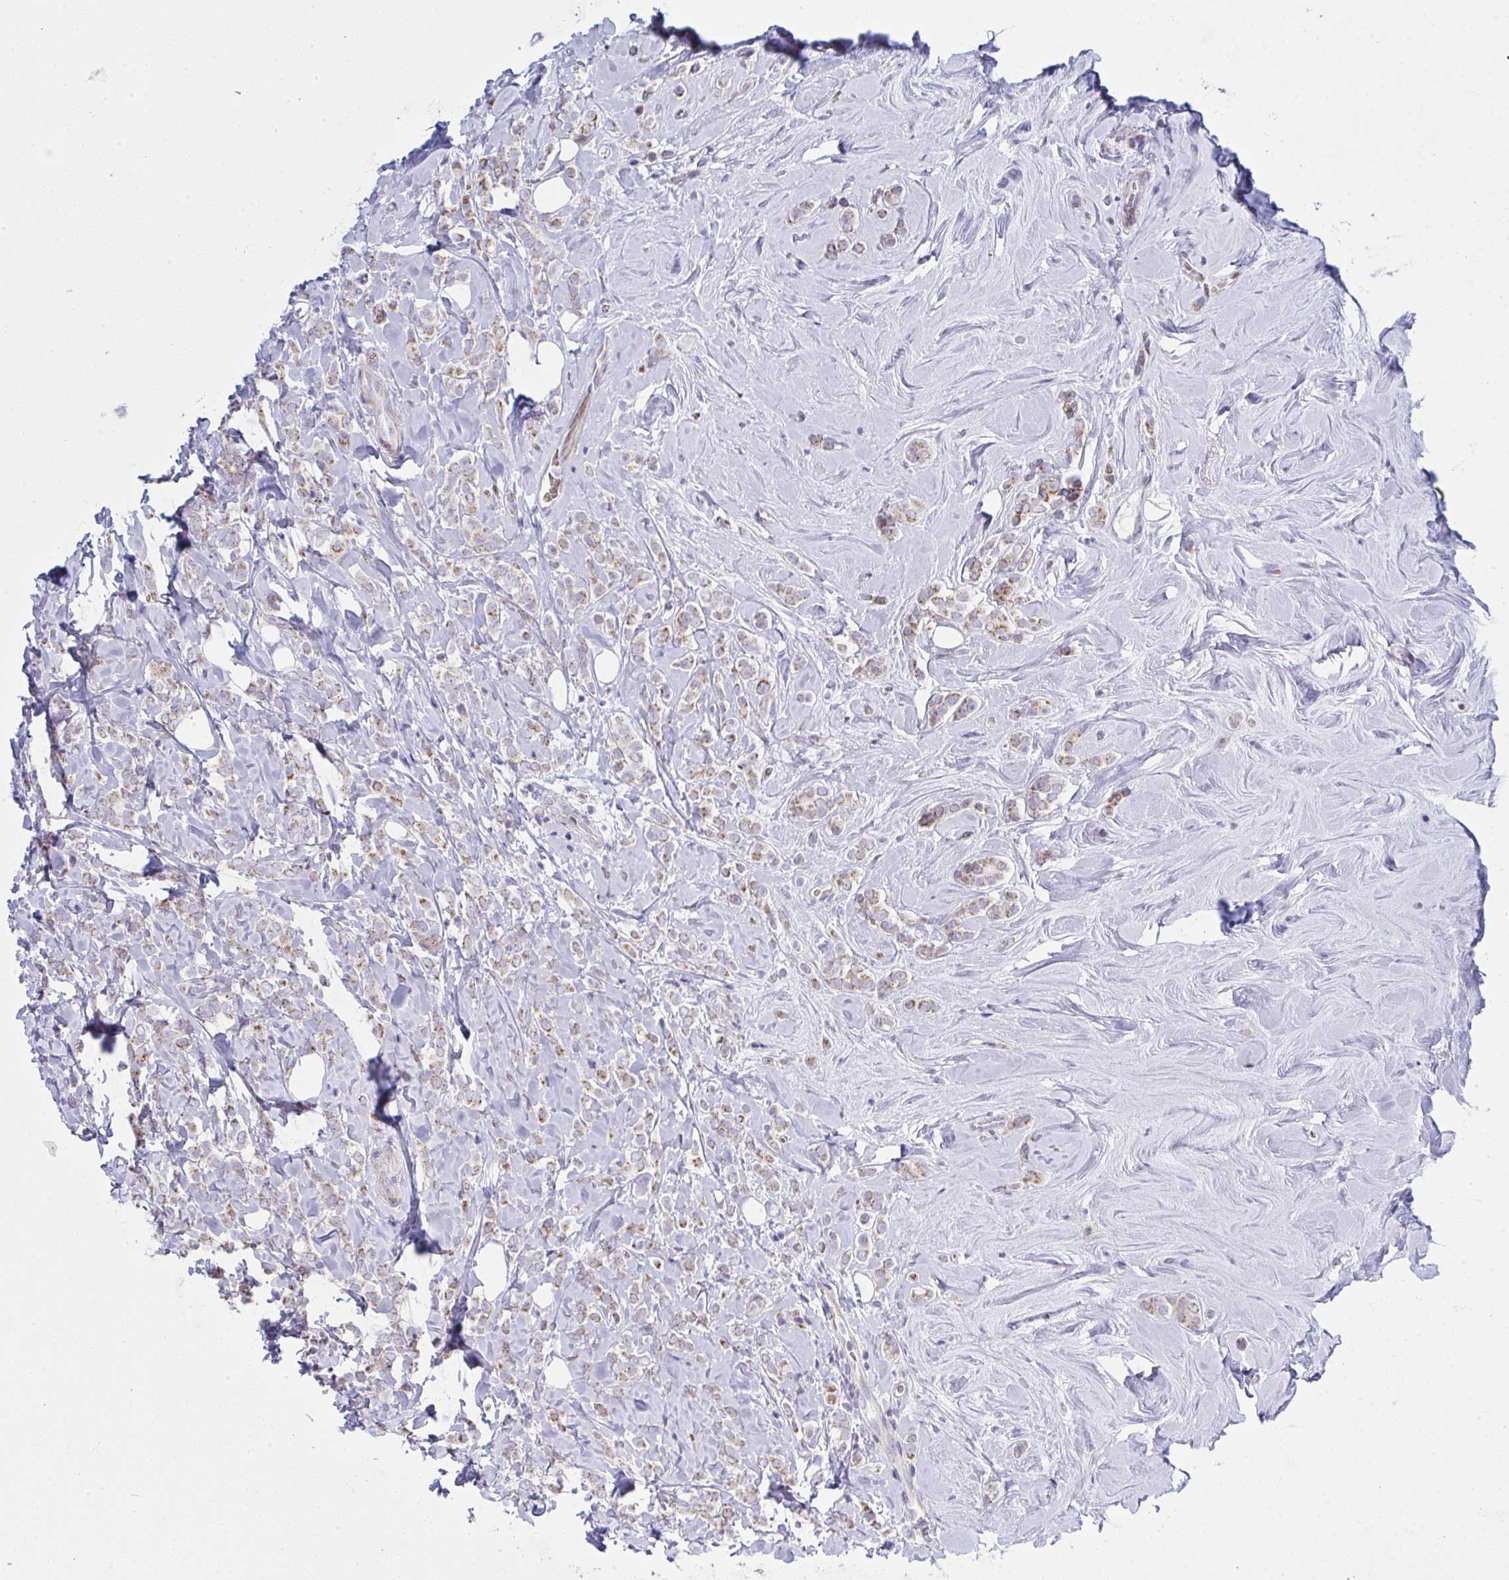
{"staining": {"intensity": "moderate", "quantity": "25%-75%", "location": "cytoplasmic/membranous"}, "tissue": "breast cancer", "cell_type": "Tumor cells", "image_type": "cancer", "snomed": [{"axis": "morphology", "description": "Lobular carcinoma"}, {"axis": "topography", "description": "Breast"}], "caption": "This micrograph exhibits immunohistochemistry (IHC) staining of human breast cancer, with medium moderate cytoplasmic/membranous positivity in approximately 25%-75% of tumor cells.", "gene": "NTN1", "patient": {"sex": "female", "age": 49}}